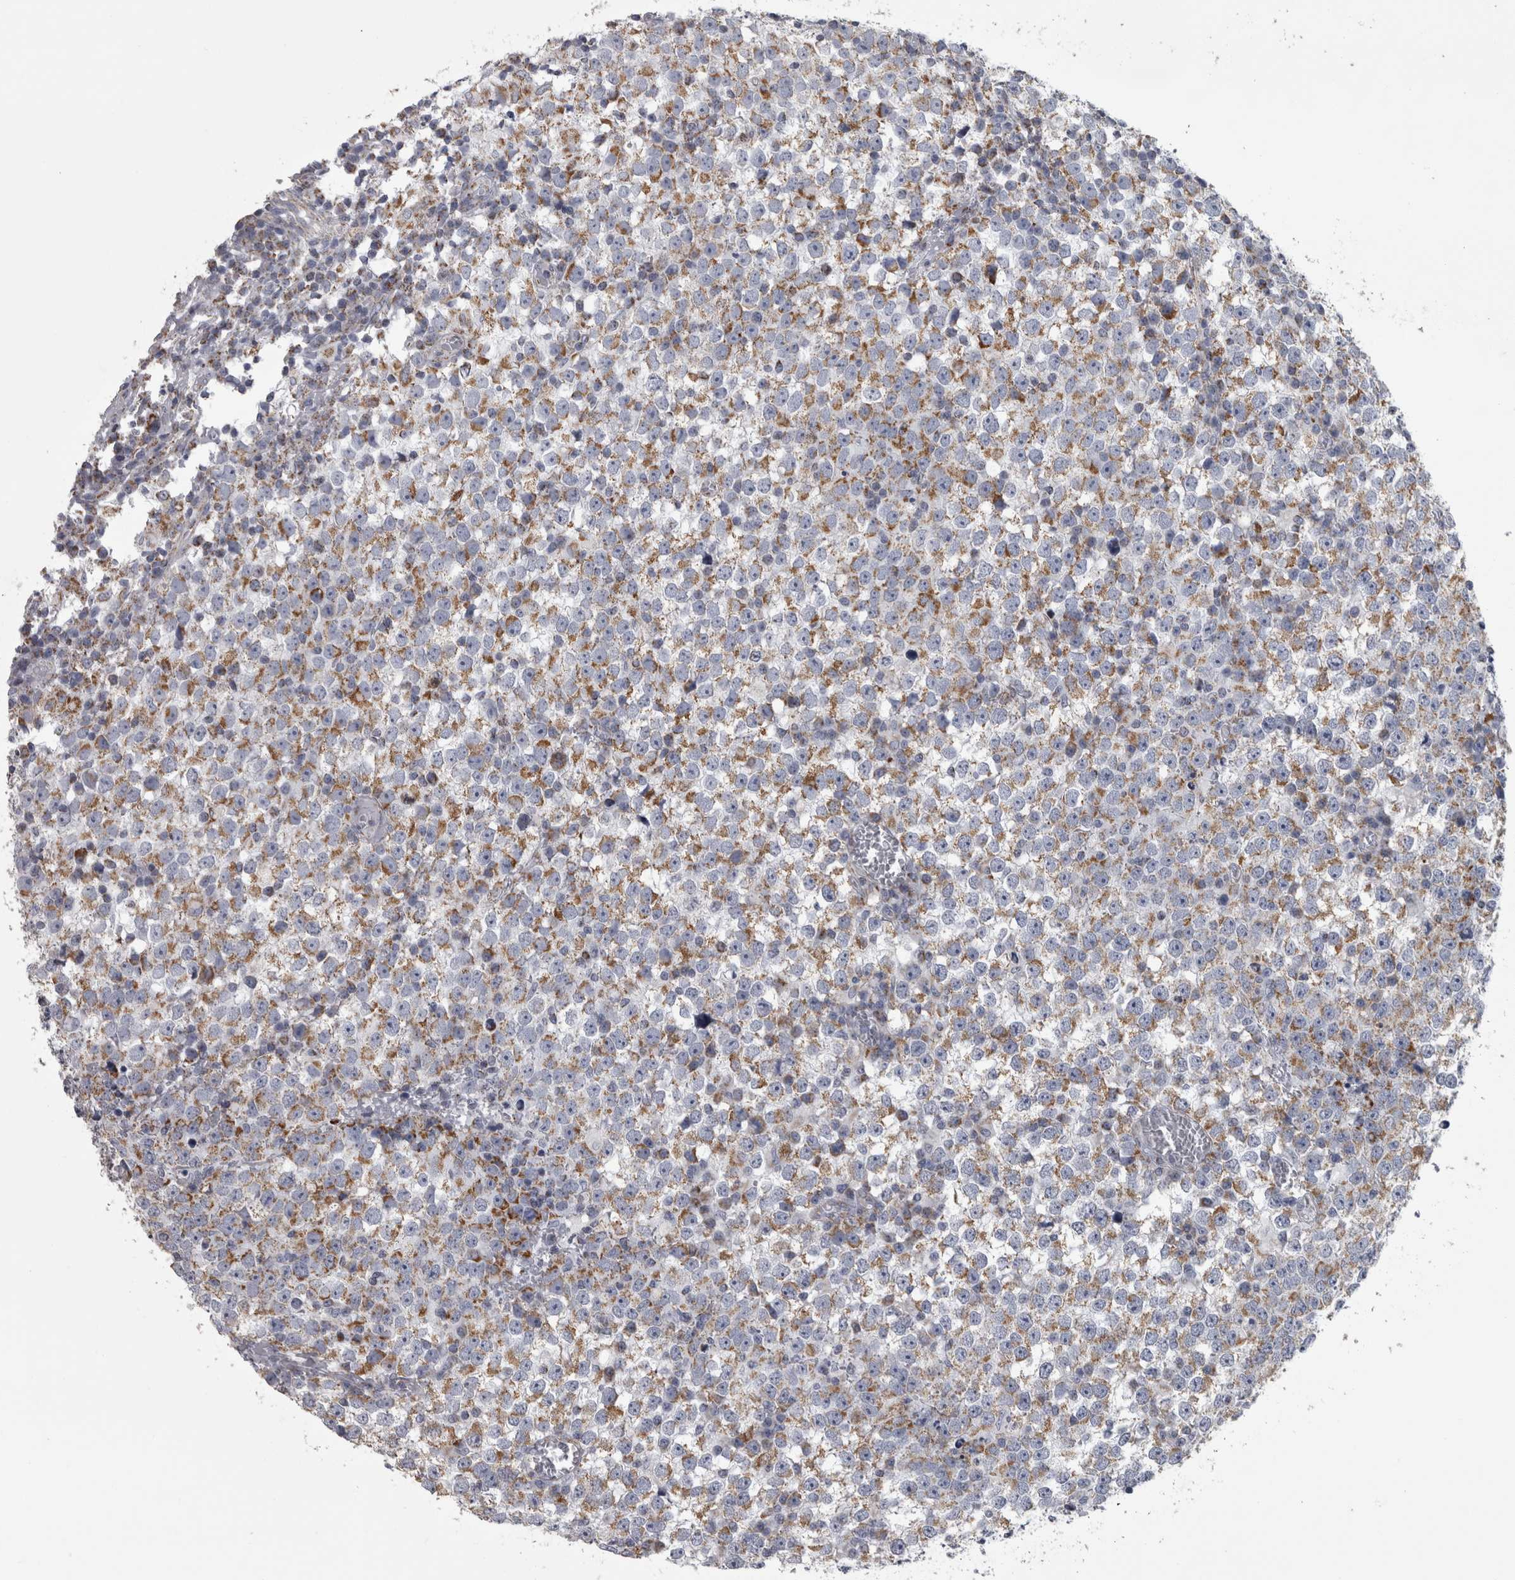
{"staining": {"intensity": "moderate", "quantity": ">75%", "location": "cytoplasmic/membranous"}, "tissue": "testis cancer", "cell_type": "Tumor cells", "image_type": "cancer", "snomed": [{"axis": "morphology", "description": "Seminoma, NOS"}, {"axis": "topography", "description": "Testis"}], "caption": "Protein staining of testis seminoma tissue reveals moderate cytoplasmic/membranous positivity in about >75% of tumor cells.", "gene": "DBT", "patient": {"sex": "male", "age": 65}}